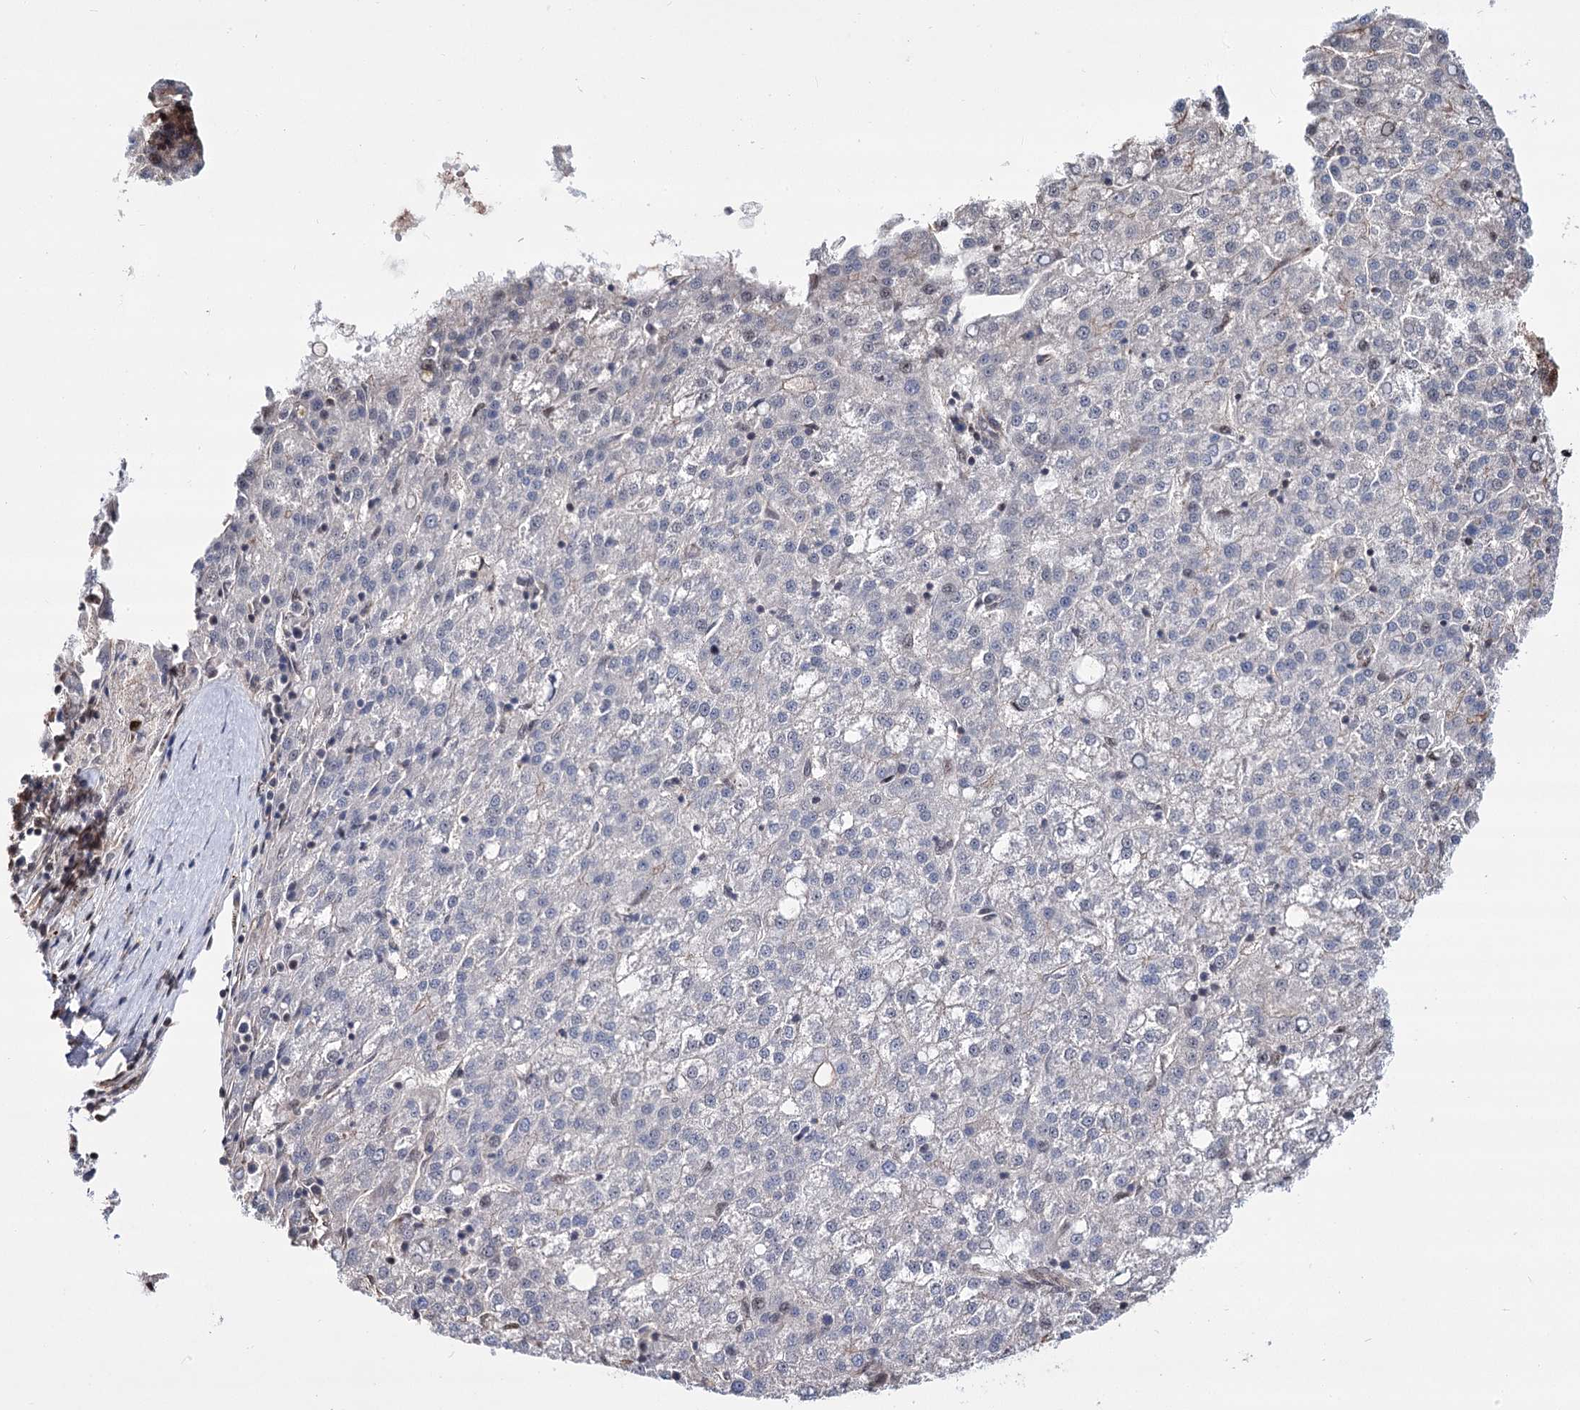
{"staining": {"intensity": "negative", "quantity": "none", "location": "none"}, "tissue": "liver cancer", "cell_type": "Tumor cells", "image_type": "cancer", "snomed": [{"axis": "morphology", "description": "Carcinoma, Hepatocellular, NOS"}, {"axis": "topography", "description": "Liver"}], "caption": "IHC histopathology image of neoplastic tissue: human liver cancer stained with DAB (3,3'-diaminobenzidine) shows no significant protein staining in tumor cells.", "gene": "CHMP7", "patient": {"sex": "female", "age": 58}}